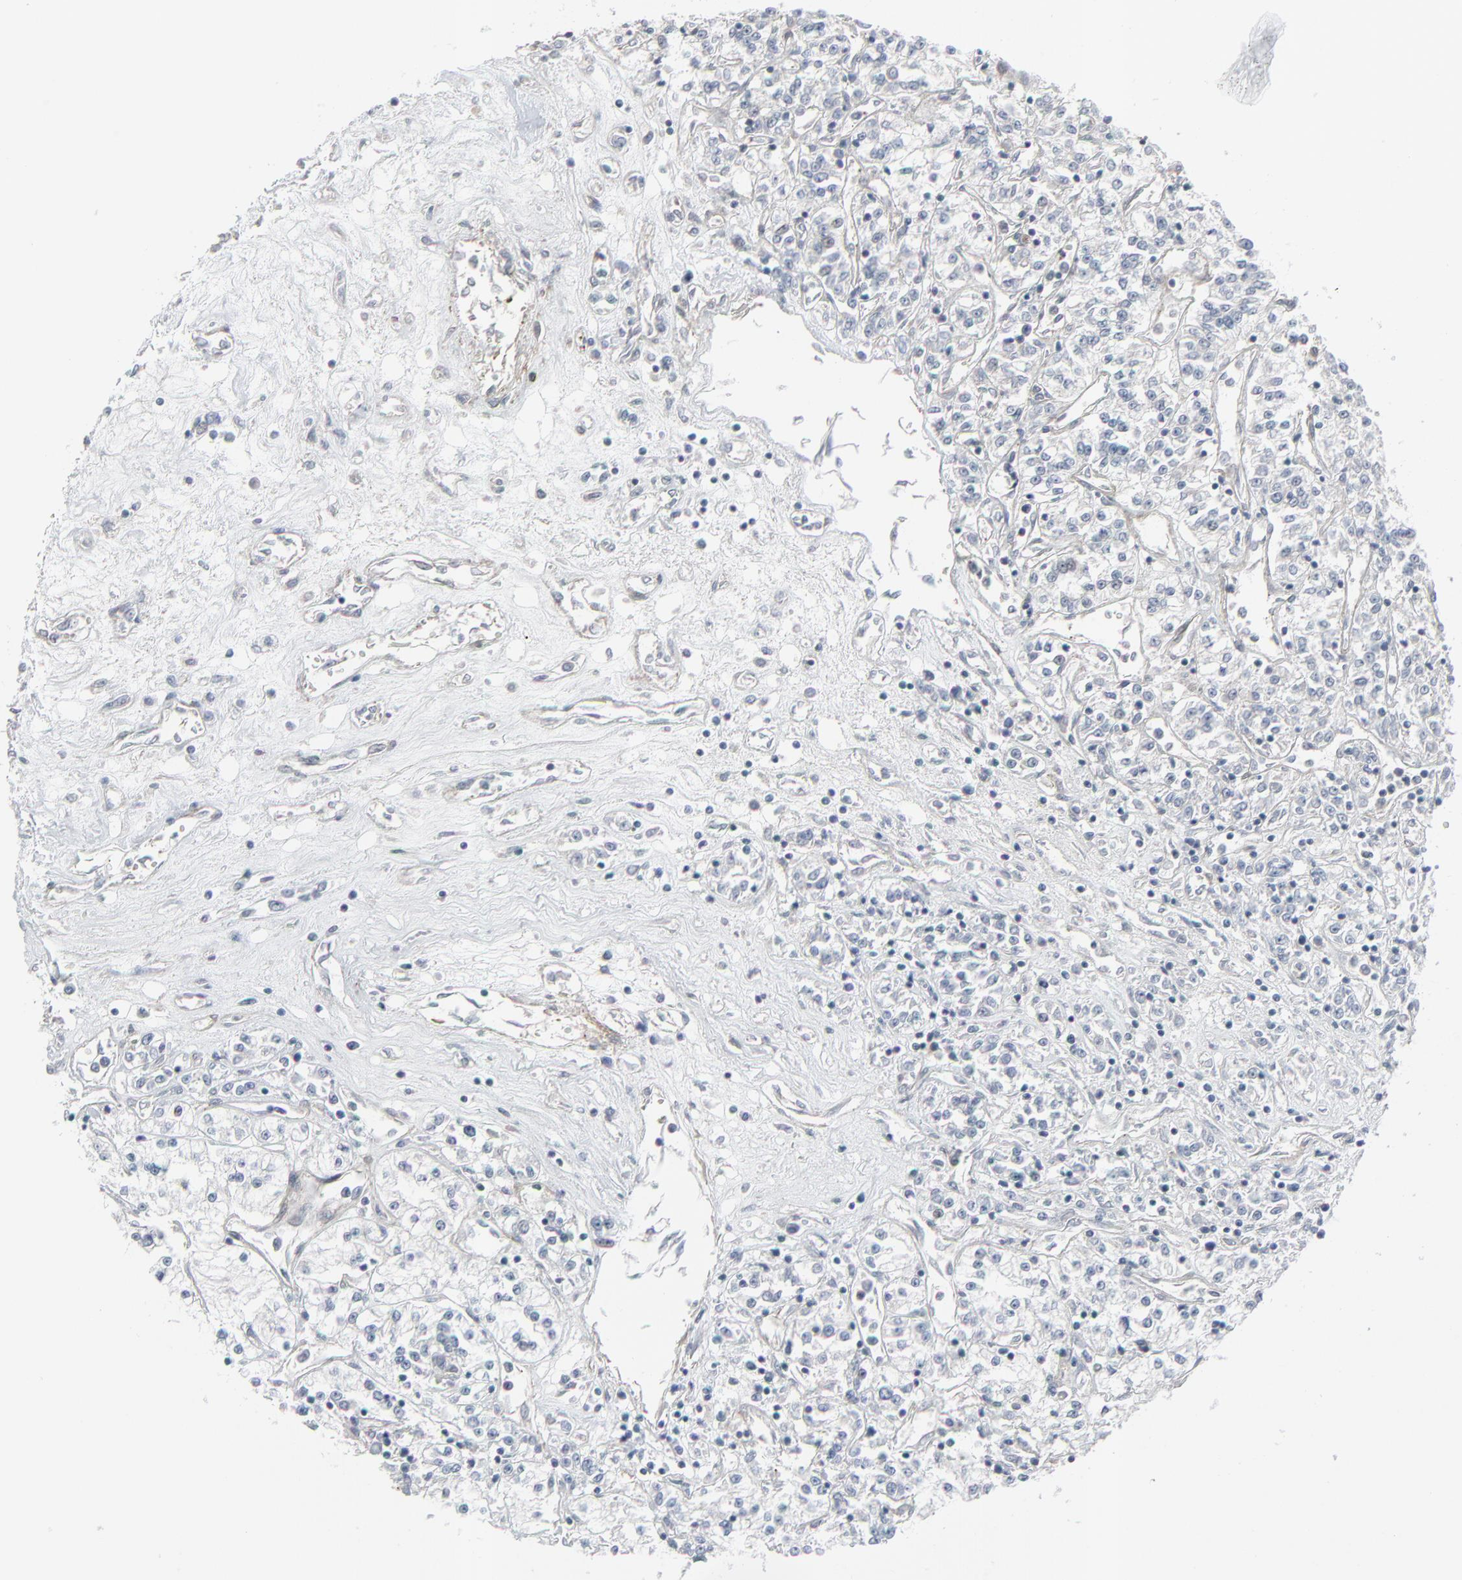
{"staining": {"intensity": "negative", "quantity": "none", "location": "none"}, "tissue": "renal cancer", "cell_type": "Tumor cells", "image_type": "cancer", "snomed": [{"axis": "morphology", "description": "Adenocarcinoma, NOS"}, {"axis": "topography", "description": "Kidney"}], "caption": "Renal adenocarcinoma was stained to show a protein in brown. There is no significant staining in tumor cells.", "gene": "NEUROD1", "patient": {"sex": "female", "age": 76}}